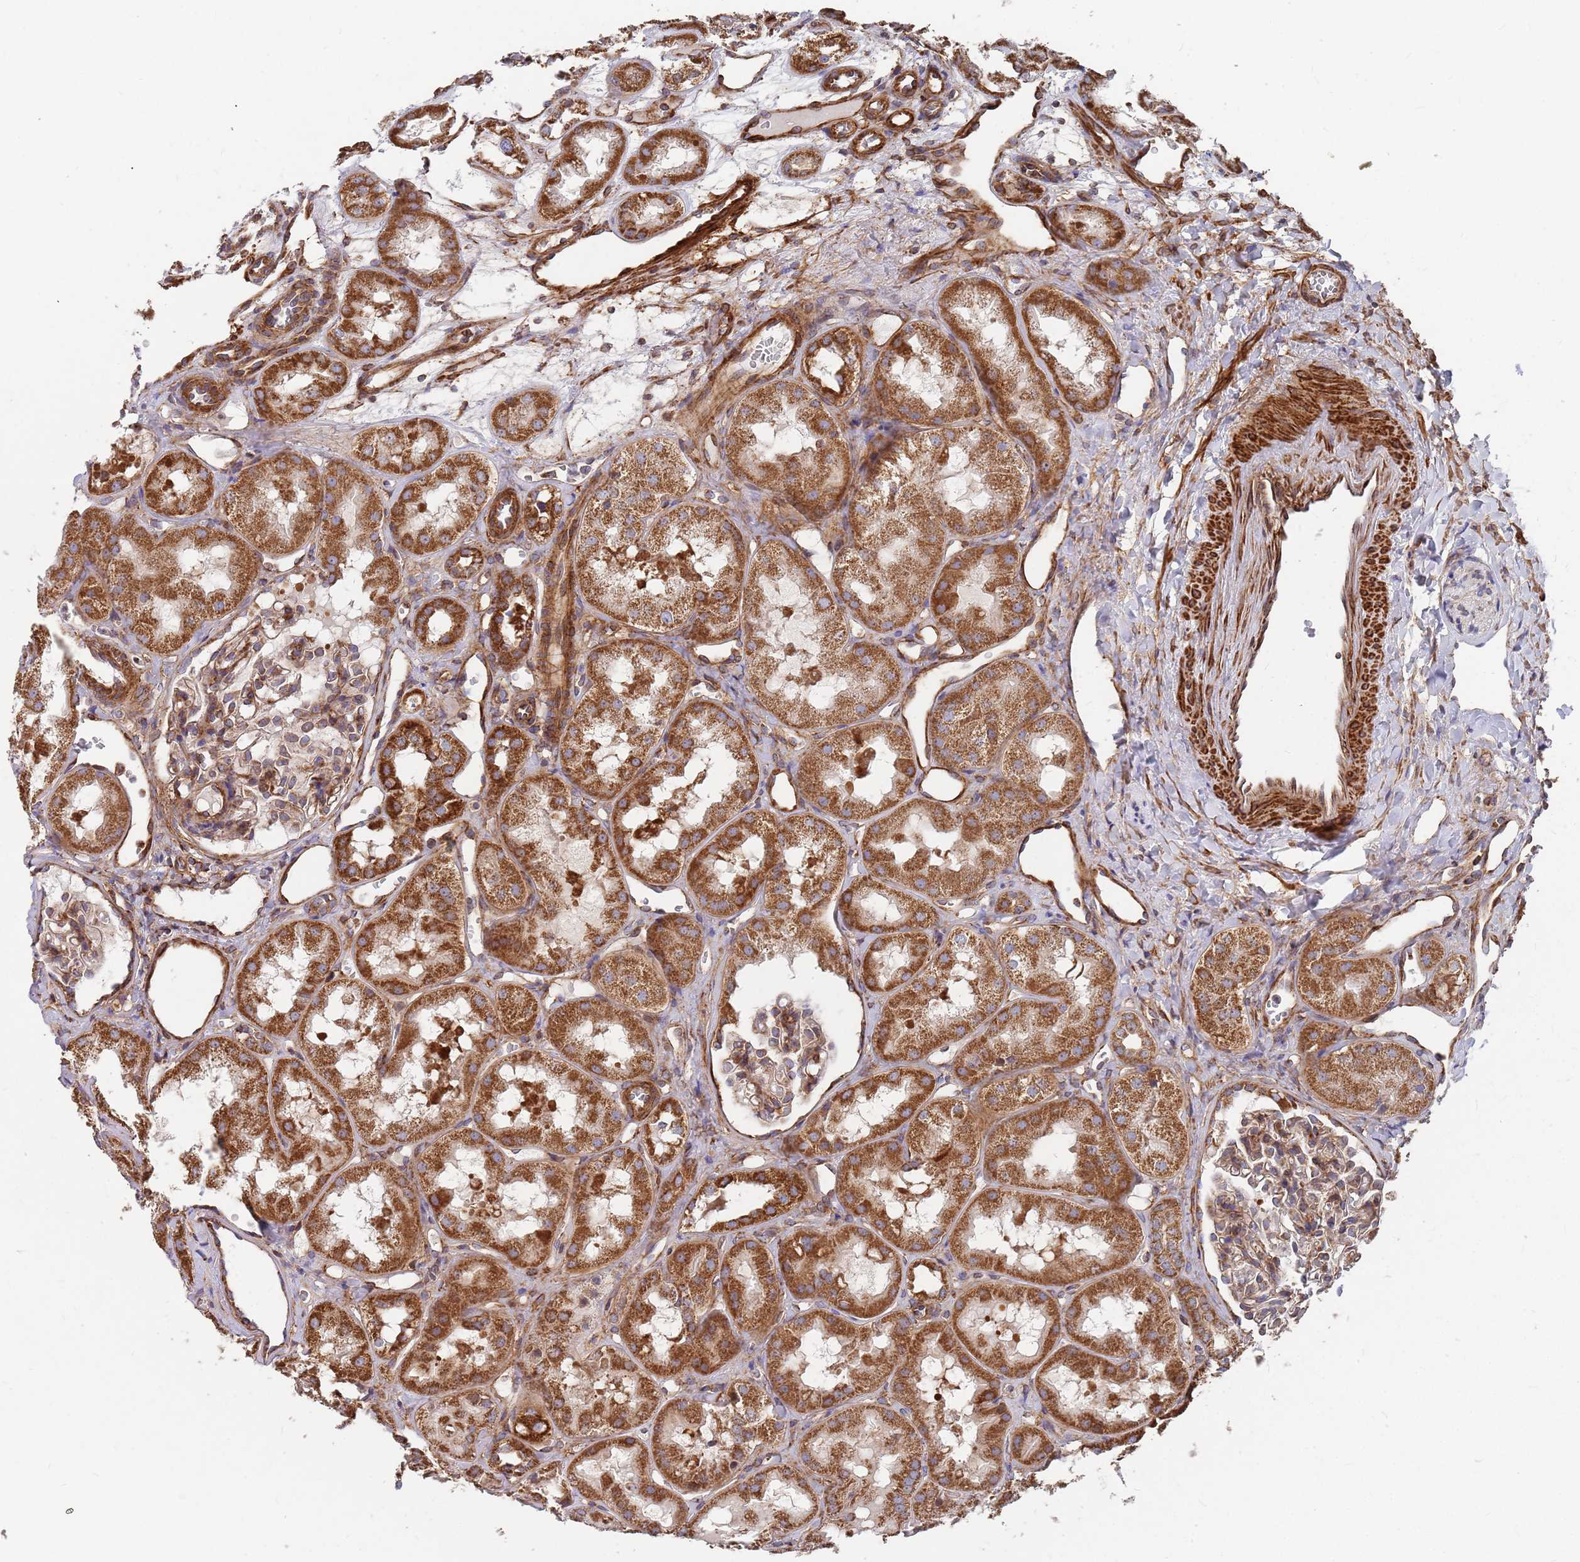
{"staining": {"intensity": "moderate", "quantity": "25%-75%", "location": "cytoplasmic/membranous"}, "tissue": "kidney", "cell_type": "Cells in glomeruli", "image_type": "normal", "snomed": [{"axis": "morphology", "description": "Normal tissue, NOS"}, {"axis": "topography", "description": "Kidney"}], "caption": "An image showing moderate cytoplasmic/membranous staining in about 25%-75% of cells in glomeruli in unremarkable kidney, as visualized by brown immunohistochemical staining.", "gene": "WDFY3", "patient": {"sex": "male", "age": 16}}